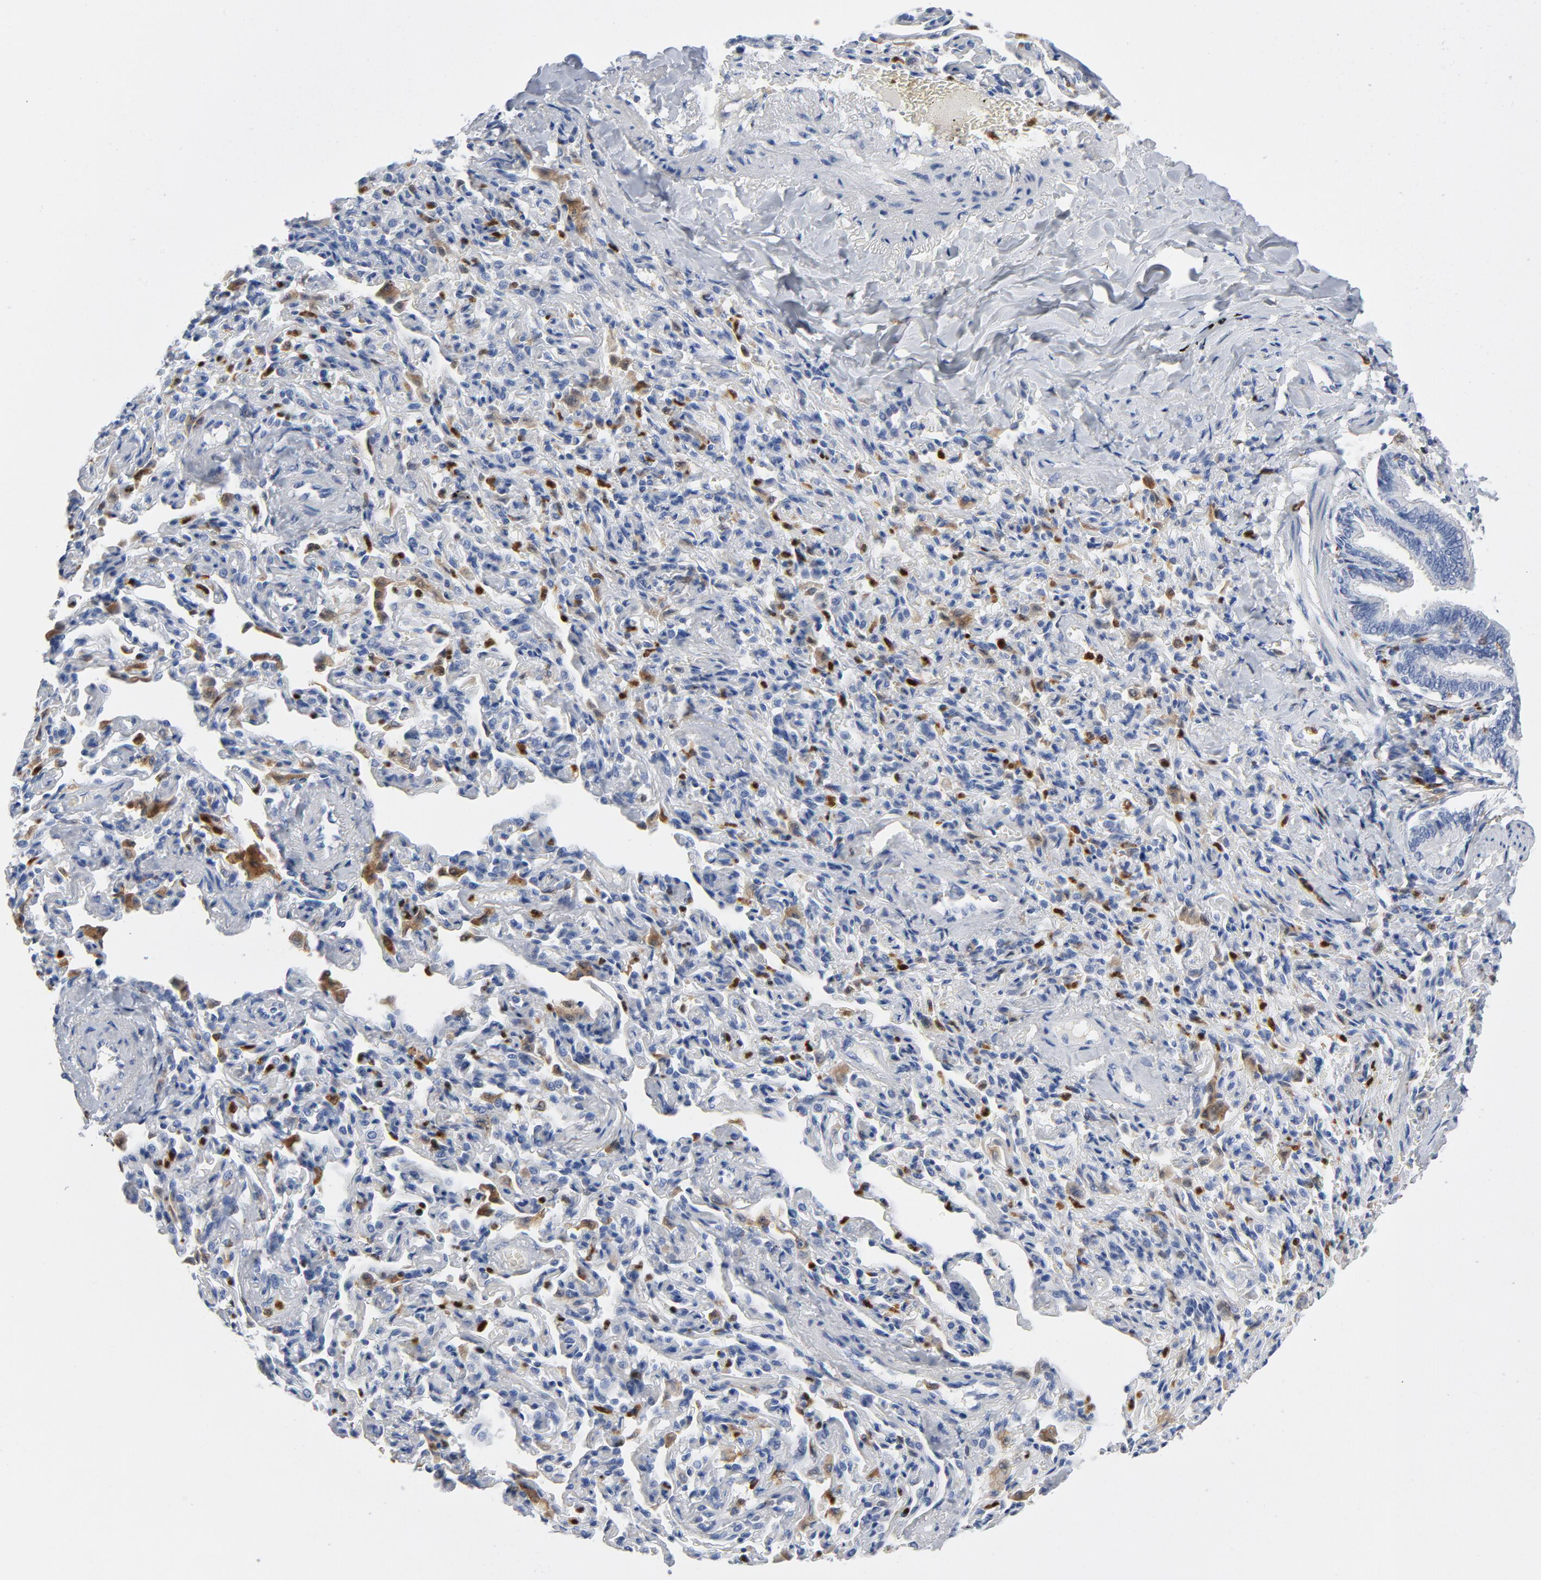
{"staining": {"intensity": "negative", "quantity": "none", "location": "none"}, "tissue": "bronchus", "cell_type": "Respiratory epithelial cells", "image_type": "normal", "snomed": [{"axis": "morphology", "description": "Normal tissue, NOS"}, {"axis": "topography", "description": "Lung"}], "caption": "Immunohistochemistry histopathology image of unremarkable human bronchus stained for a protein (brown), which shows no staining in respiratory epithelial cells. (IHC, brightfield microscopy, high magnification).", "gene": "NCF1", "patient": {"sex": "male", "age": 64}}